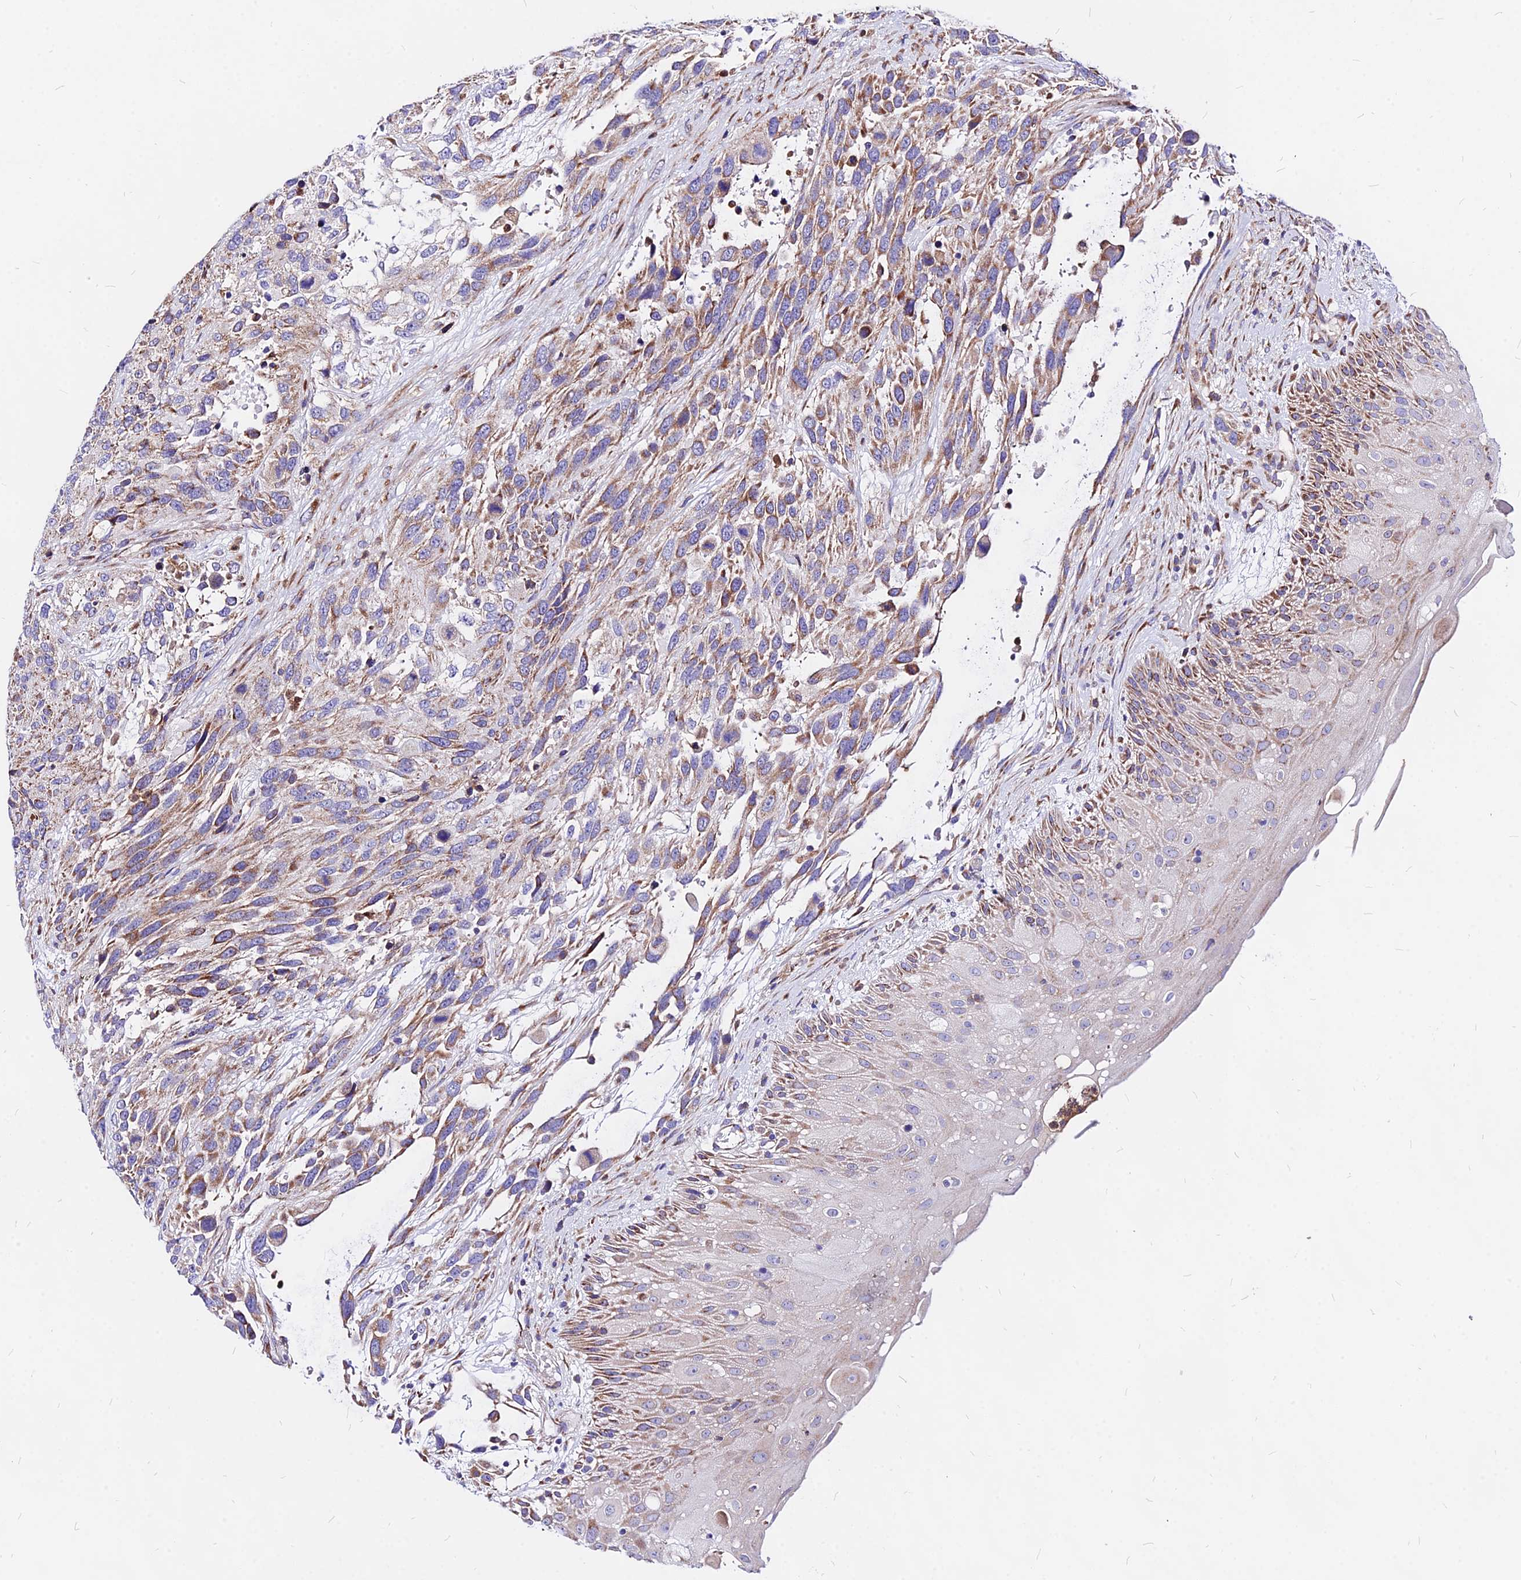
{"staining": {"intensity": "moderate", "quantity": ">75%", "location": "cytoplasmic/membranous"}, "tissue": "urothelial cancer", "cell_type": "Tumor cells", "image_type": "cancer", "snomed": [{"axis": "morphology", "description": "Urothelial carcinoma, High grade"}, {"axis": "topography", "description": "Urinary bladder"}], "caption": "Immunohistochemical staining of high-grade urothelial carcinoma demonstrates moderate cytoplasmic/membranous protein staining in approximately >75% of tumor cells.", "gene": "MRPL3", "patient": {"sex": "female", "age": 70}}